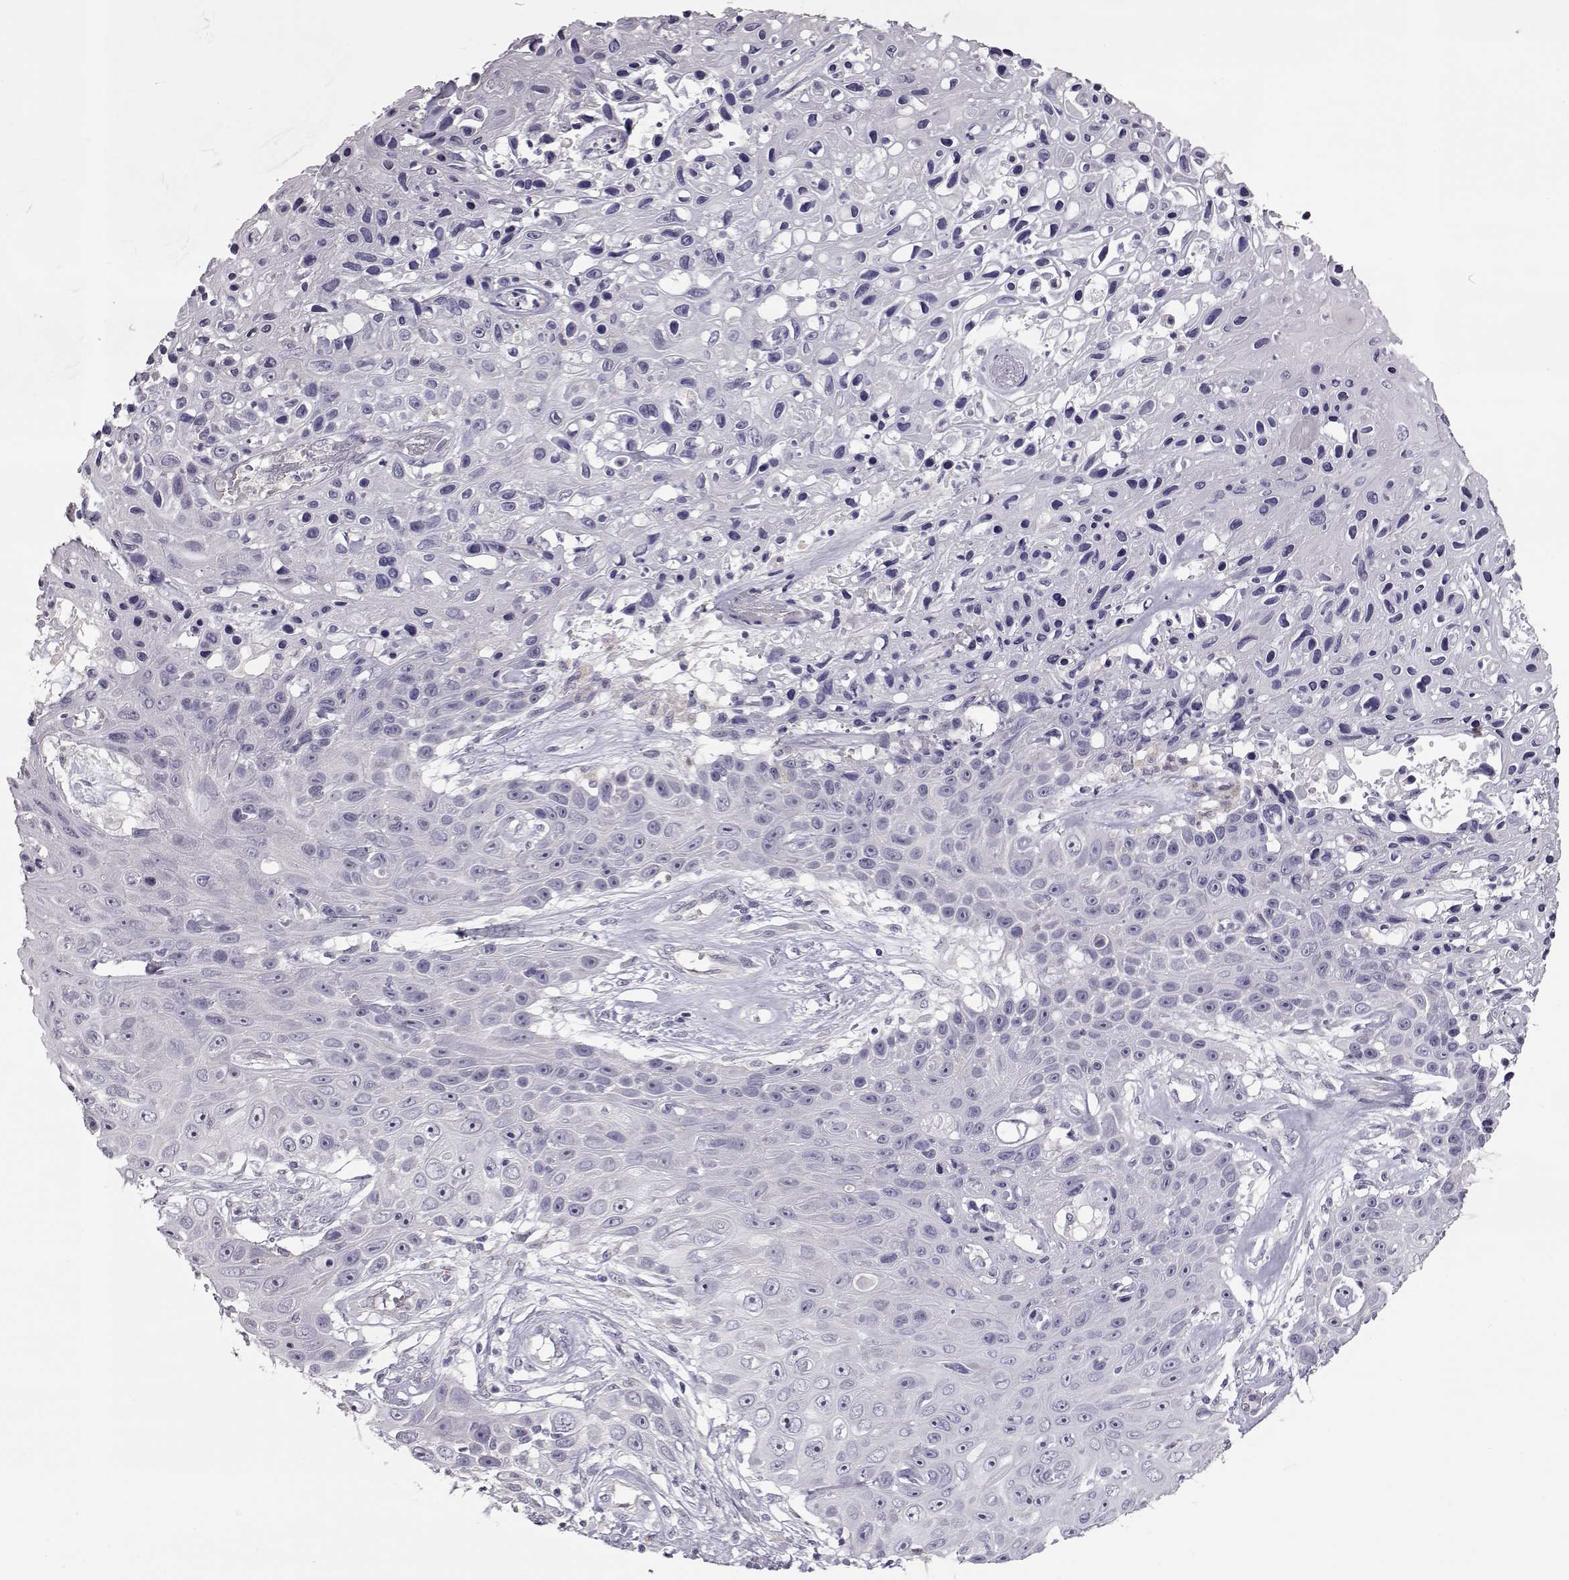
{"staining": {"intensity": "negative", "quantity": "none", "location": "none"}, "tissue": "skin cancer", "cell_type": "Tumor cells", "image_type": "cancer", "snomed": [{"axis": "morphology", "description": "Squamous cell carcinoma, NOS"}, {"axis": "topography", "description": "Skin"}], "caption": "Protein analysis of skin cancer (squamous cell carcinoma) demonstrates no significant expression in tumor cells.", "gene": "SLC18A1", "patient": {"sex": "male", "age": 82}}